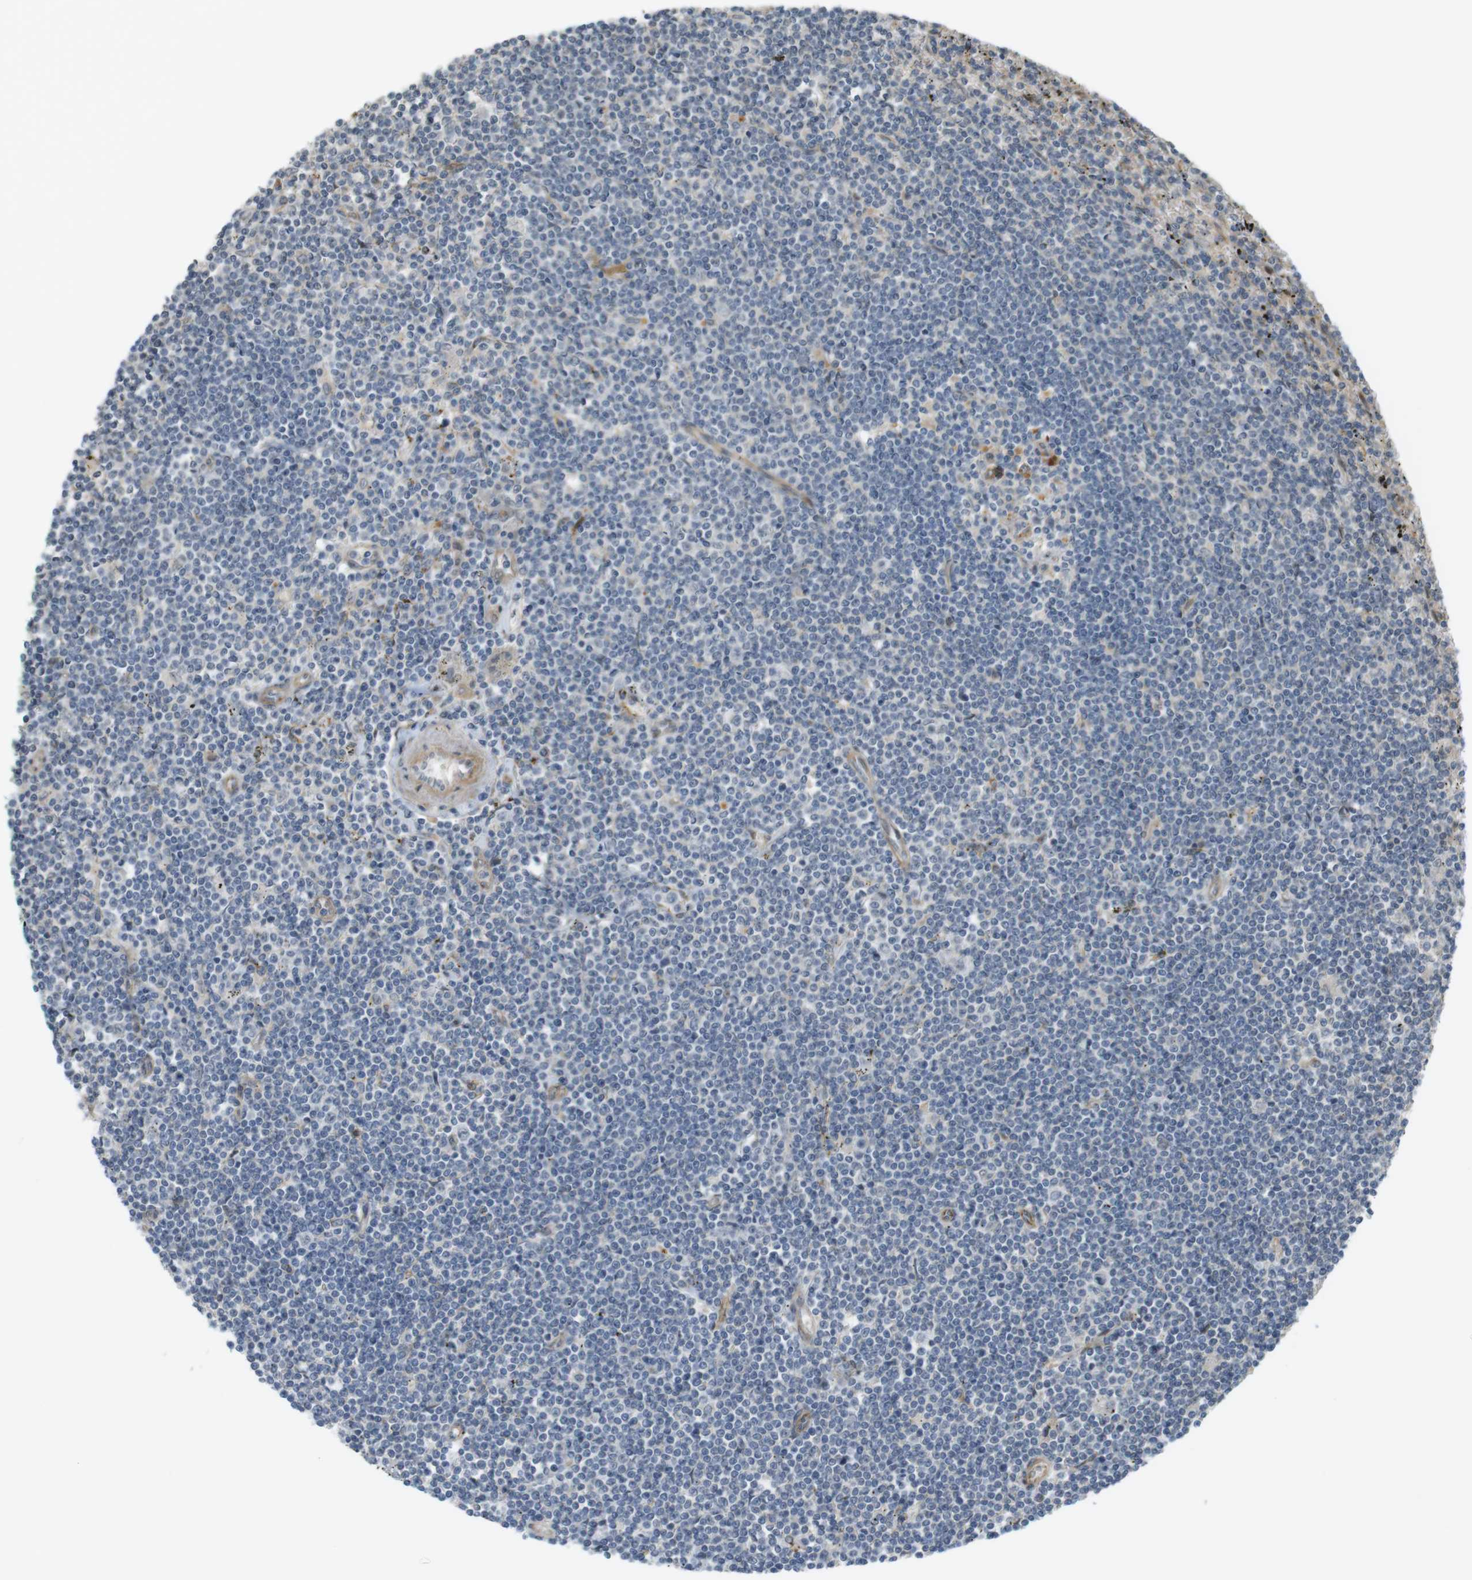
{"staining": {"intensity": "weak", "quantity": "25%-75%", "location": "cytoplasmic/membranous"}, "tissue": "lymphoma", "cell_type": "Tumor cells", "image_type": "cancer", "snomed": [{"axis": "morphology", "description": "Malignant lymphoma, non-Hodgkin's type, Low grade"}, {"axis": "topography", "description": "Spleen"}], "caption": "Tumor cells show low levels of weak cytoplasmic/membranous expression in approximately 25%-75% of cells in lymphoma. (DAB IHC, brown staining for protein, blue staining for nuclei).", "gene": "TSPAN9", "patient": {"sex": "male", "age": 76}}